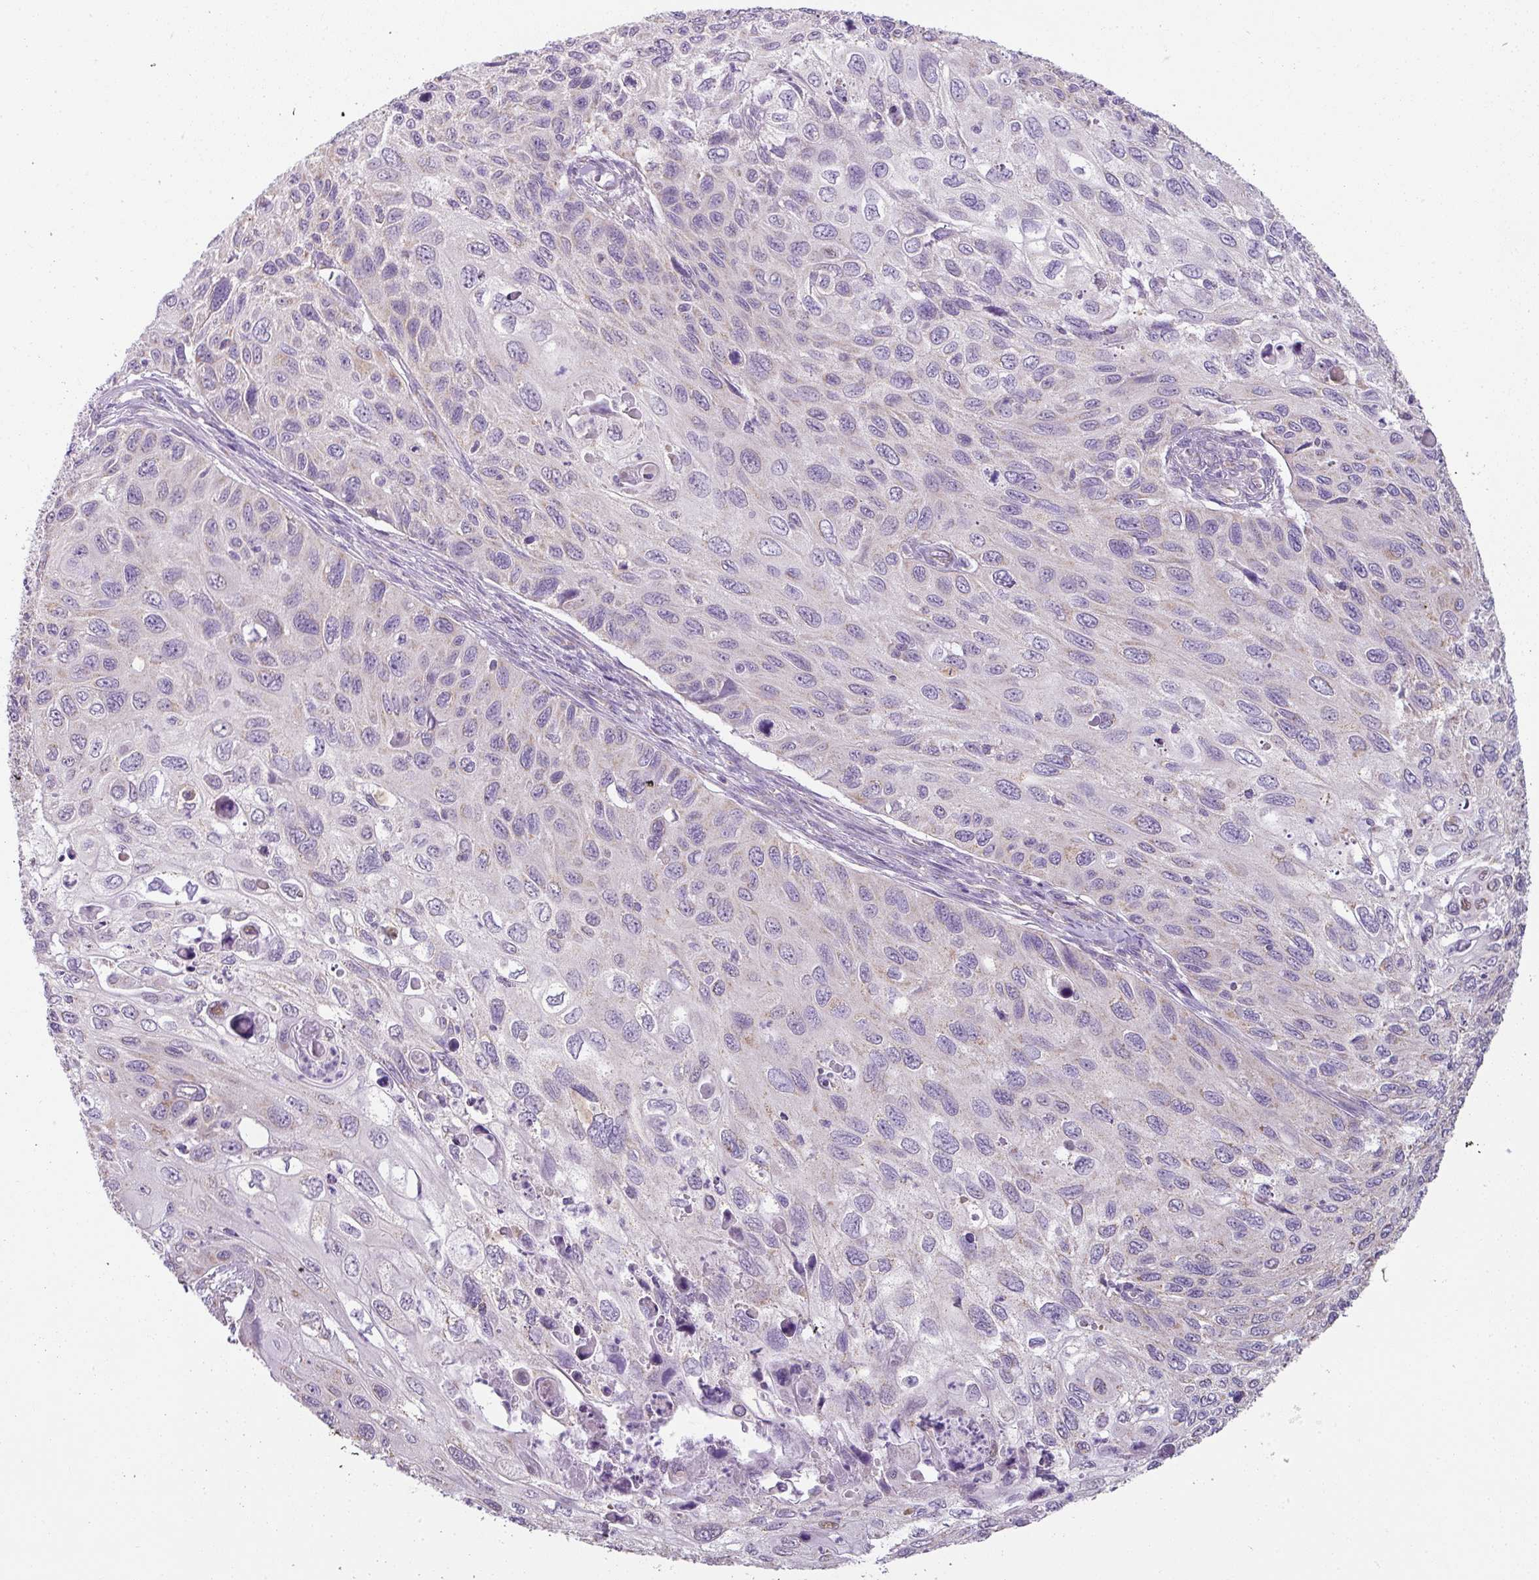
{"staining": {"intensity": "negative", "quantity": "none", "location": "none"}, "tissue": "cervical cancer", "cell_type": "Tumor cells", "image_type": "cancer", "snomed": [{"axis": "morphology", "description": "Squamous cell carcinoma, NOS"}, {"axis": "topography", "description": "Cervix"}], "caption": "Tumor cells show no significant protein staining in cervical cancer.", "gene": "PALS2", "patient": {"sex": "female", "age": 70}}